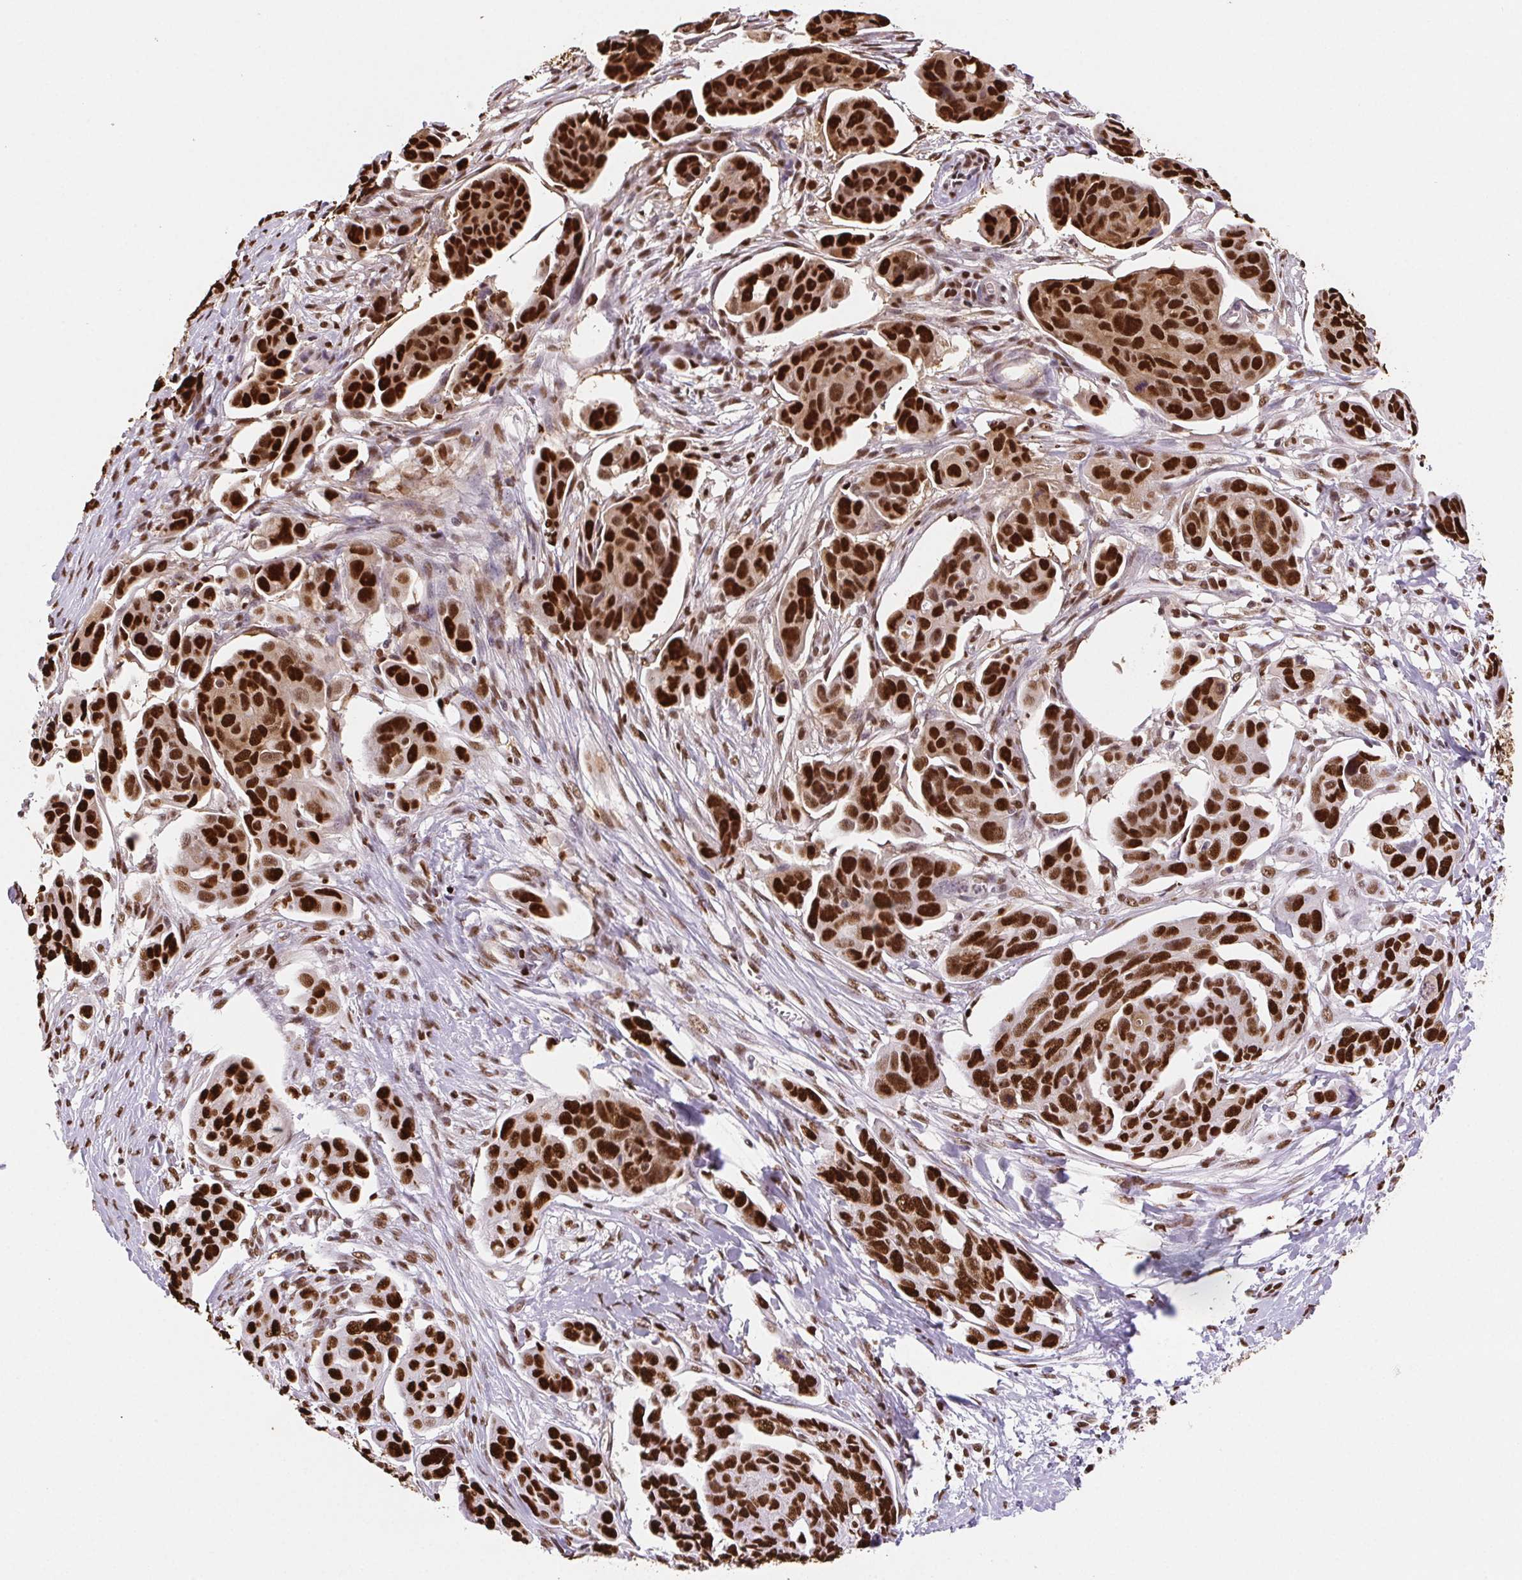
{"staining": {"intensity": "strong", "quantity": ">75%", "location": "nuclear"}, "tissue": "ovarian cancer", "cell_type": "Tumor cells", "image_type": "cancer", "snomed": [{"axis": "morphology", "description": "Carcinoma, endometroid"}, {"axis": "topography", "description": "Ovary"}], "caption": "Immunohistochemical staining of human ovarian endometroid carcinoma displays high levels of strong nuclear expression in about >75% of tumor cells.", "gene": "SET", "patient": {"sex": "female", "age": 70}}